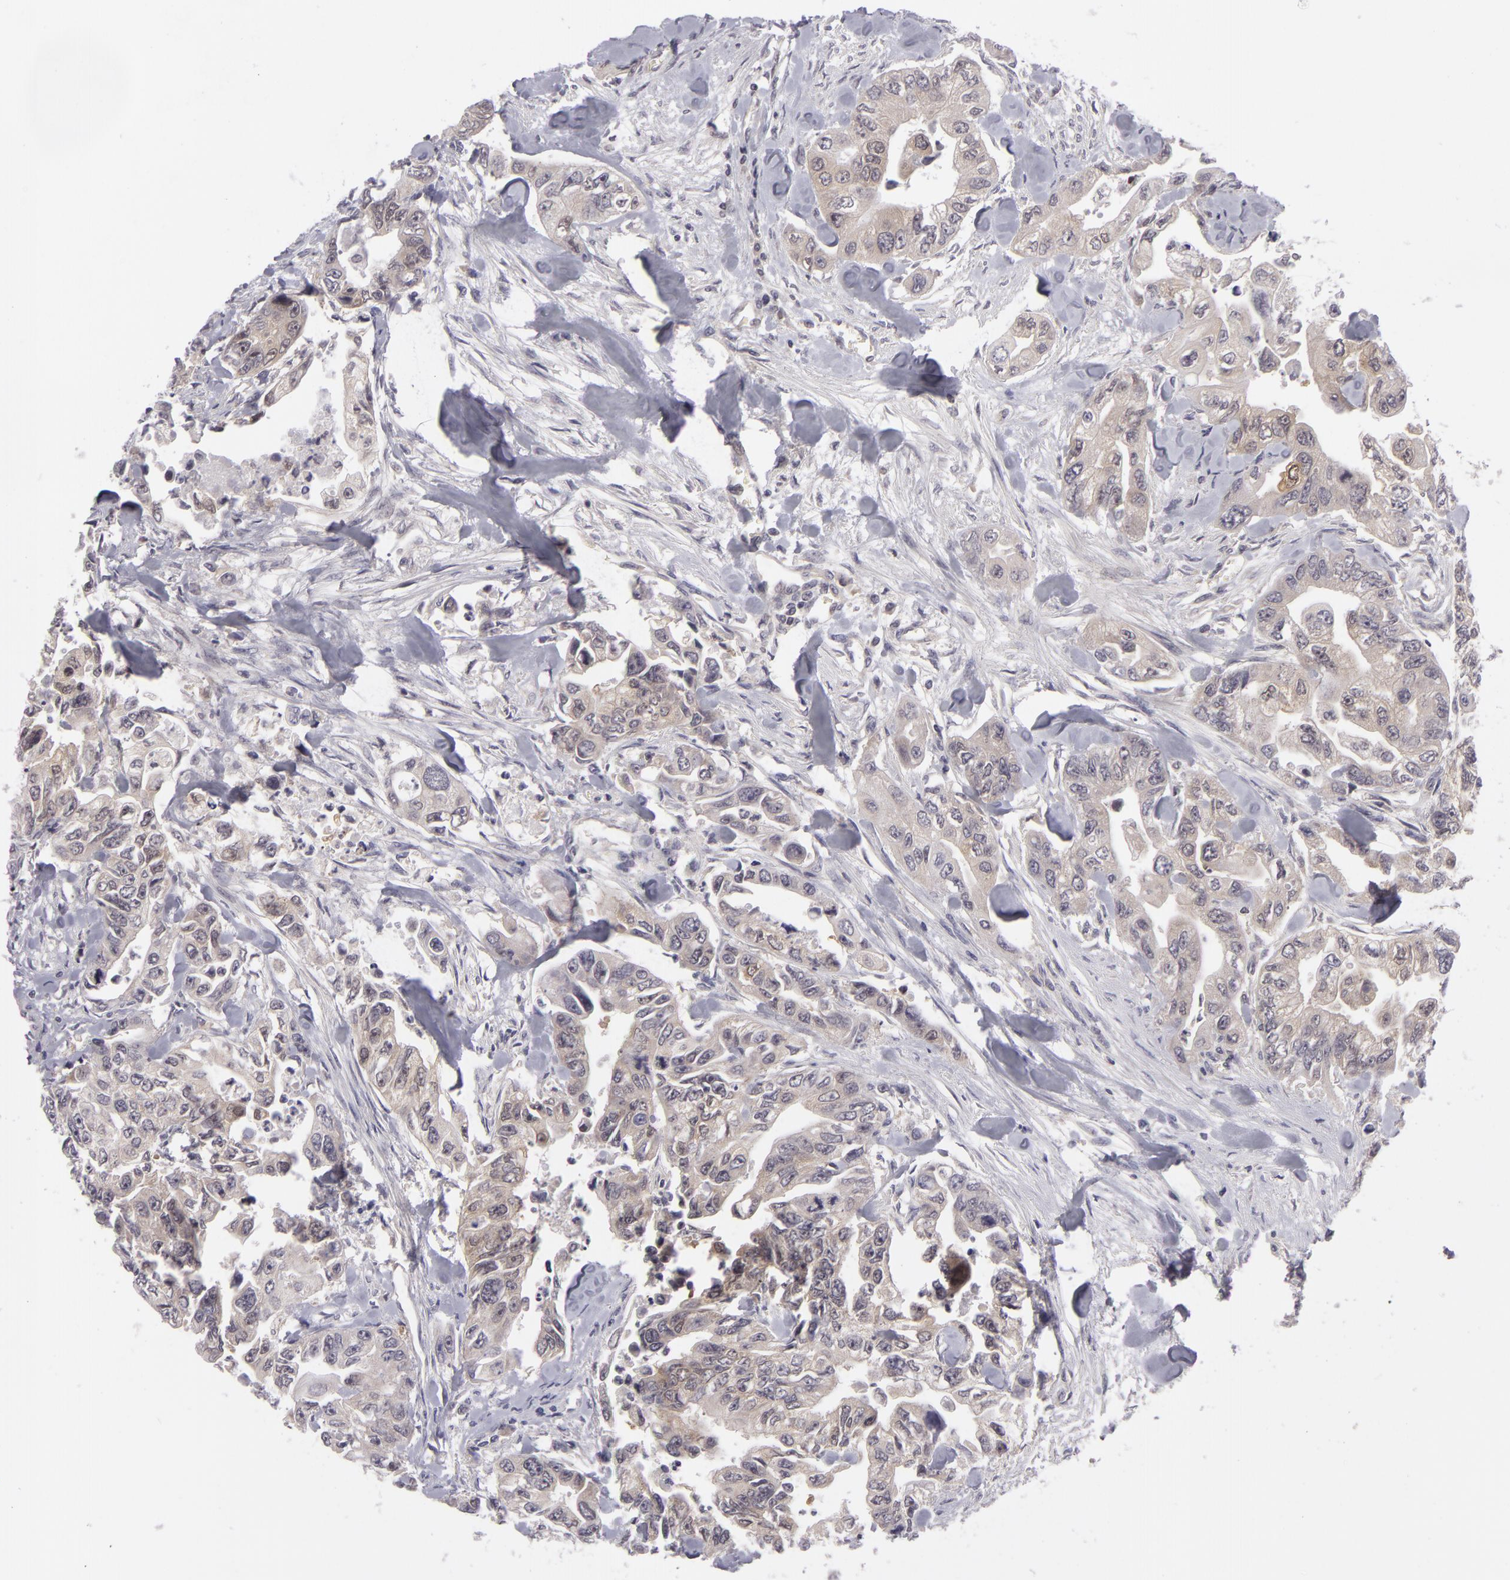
{"staining": {"intensity": "moderate", "quantity": "25%-75%", "location": "cytoplasmic/membranous"}, "tissue": "colorectal cancer", "cell_type": "Tumor cells", "image_type": "cancer", "snomed": [{"axis": "morphology", "description": "Adenocarcinoma, NOS"}, {"axis": "topography", "description": "Colon"}], "caption": "Colorectal cancer (adenocarcinoma) was stained to show a protein in brown. There is medium levels of moderate cytoplasmic/membranous positivity in approximately 25%-75% of tumor cells. The staining was performed using DAB, with brown indicating positive protein expression. Nuclei are stained blue with hematoxylin.", "gene": "BCL10", "patient": {"sex": "female", "age": 11}}